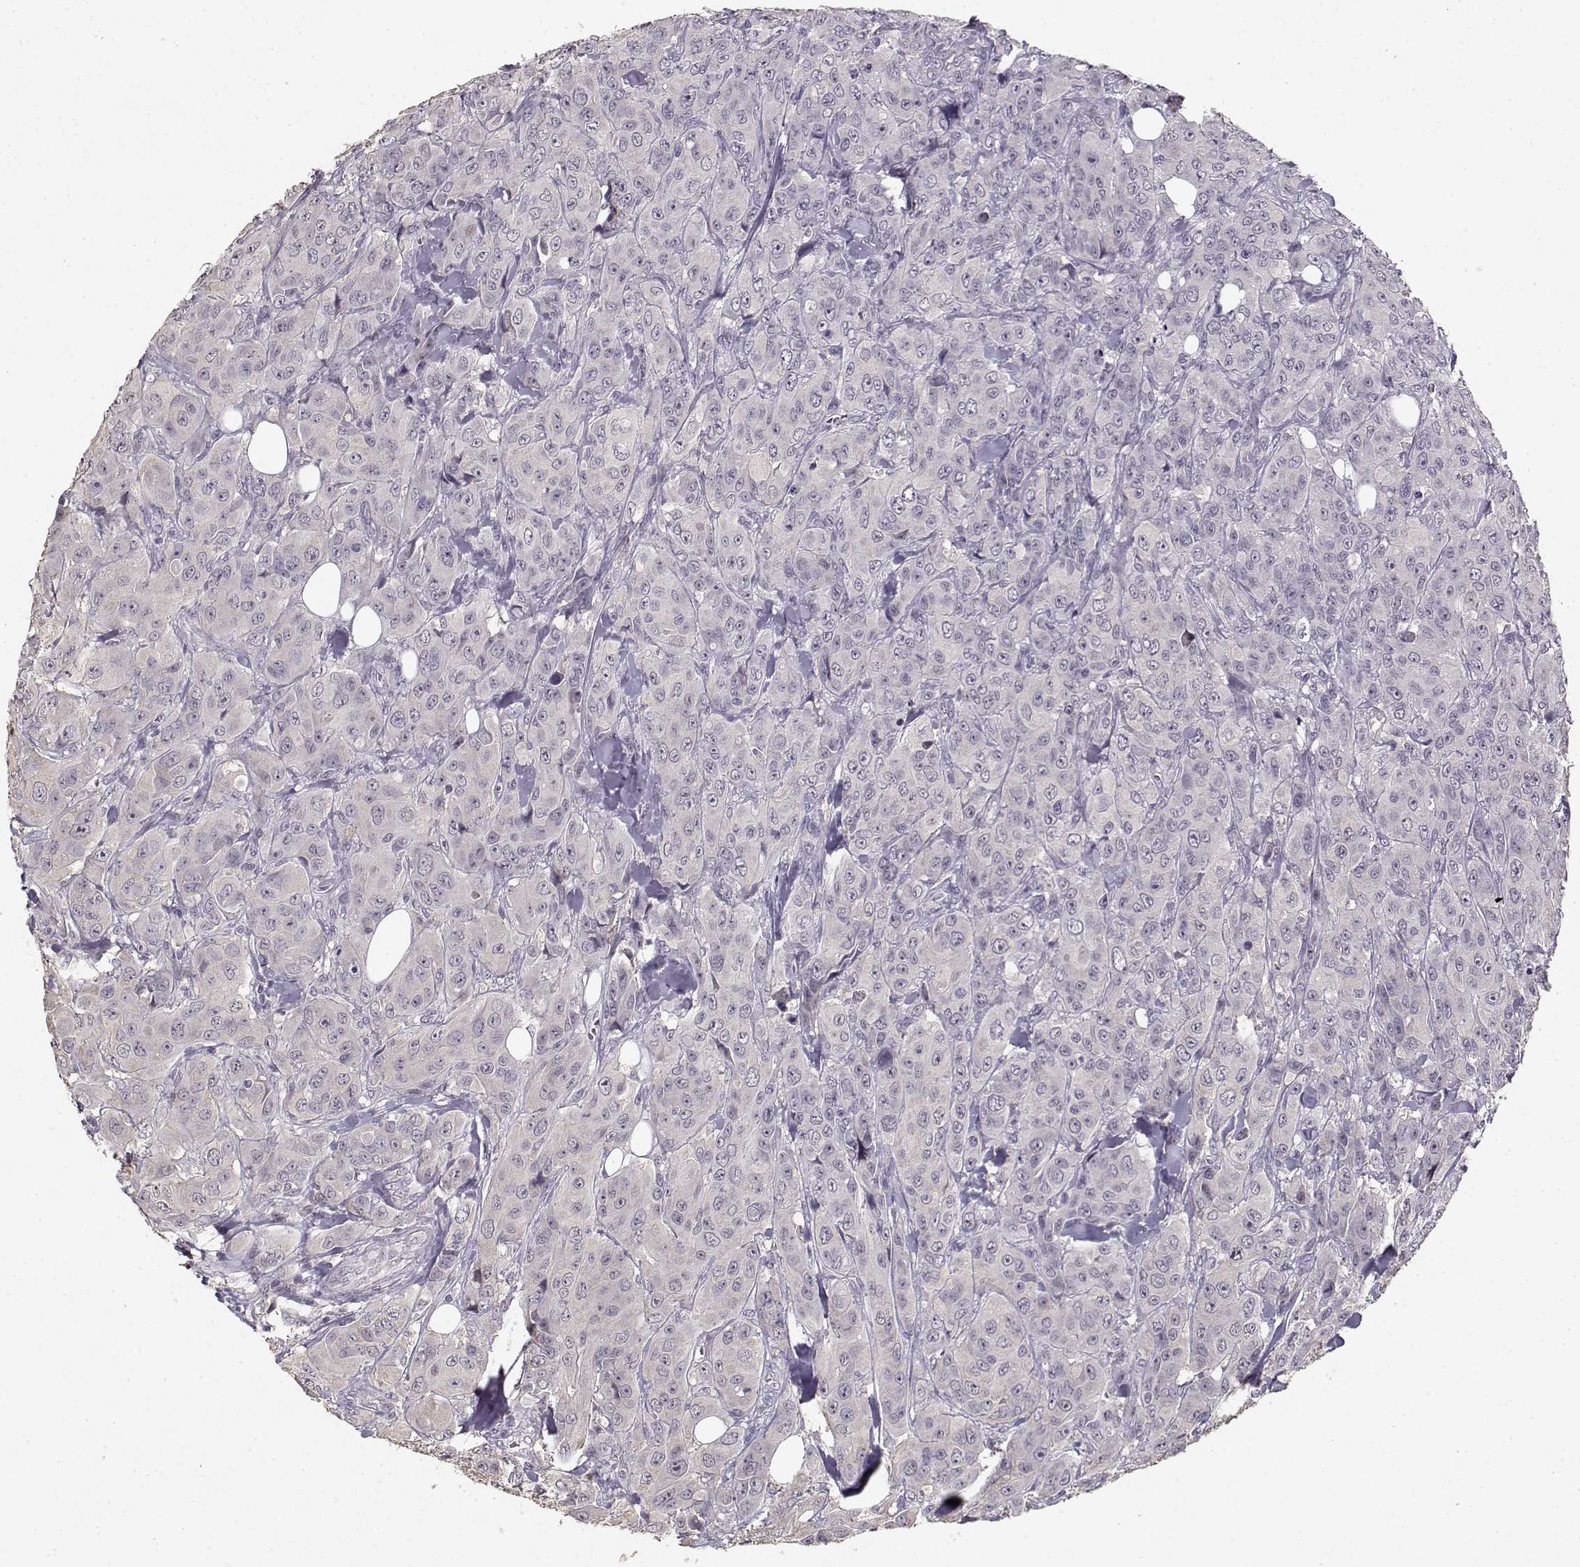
{"staining": {"intensity": "negative", "quantity": "none", "location": "none"}, "tissue": "breast cancer", "cell_type": "Tumor cells", "image_type": "cancer", "snomed": [{"axis": "morphology", "description": "Duct carcinoma"}, {"axis": "topography", "description": "Breast"}], "caption": "Image shows no significant protein expression in tumor cells of breast cancer.", "gene": "UROC1", "patient": {"sex": "female", "age": 43}}